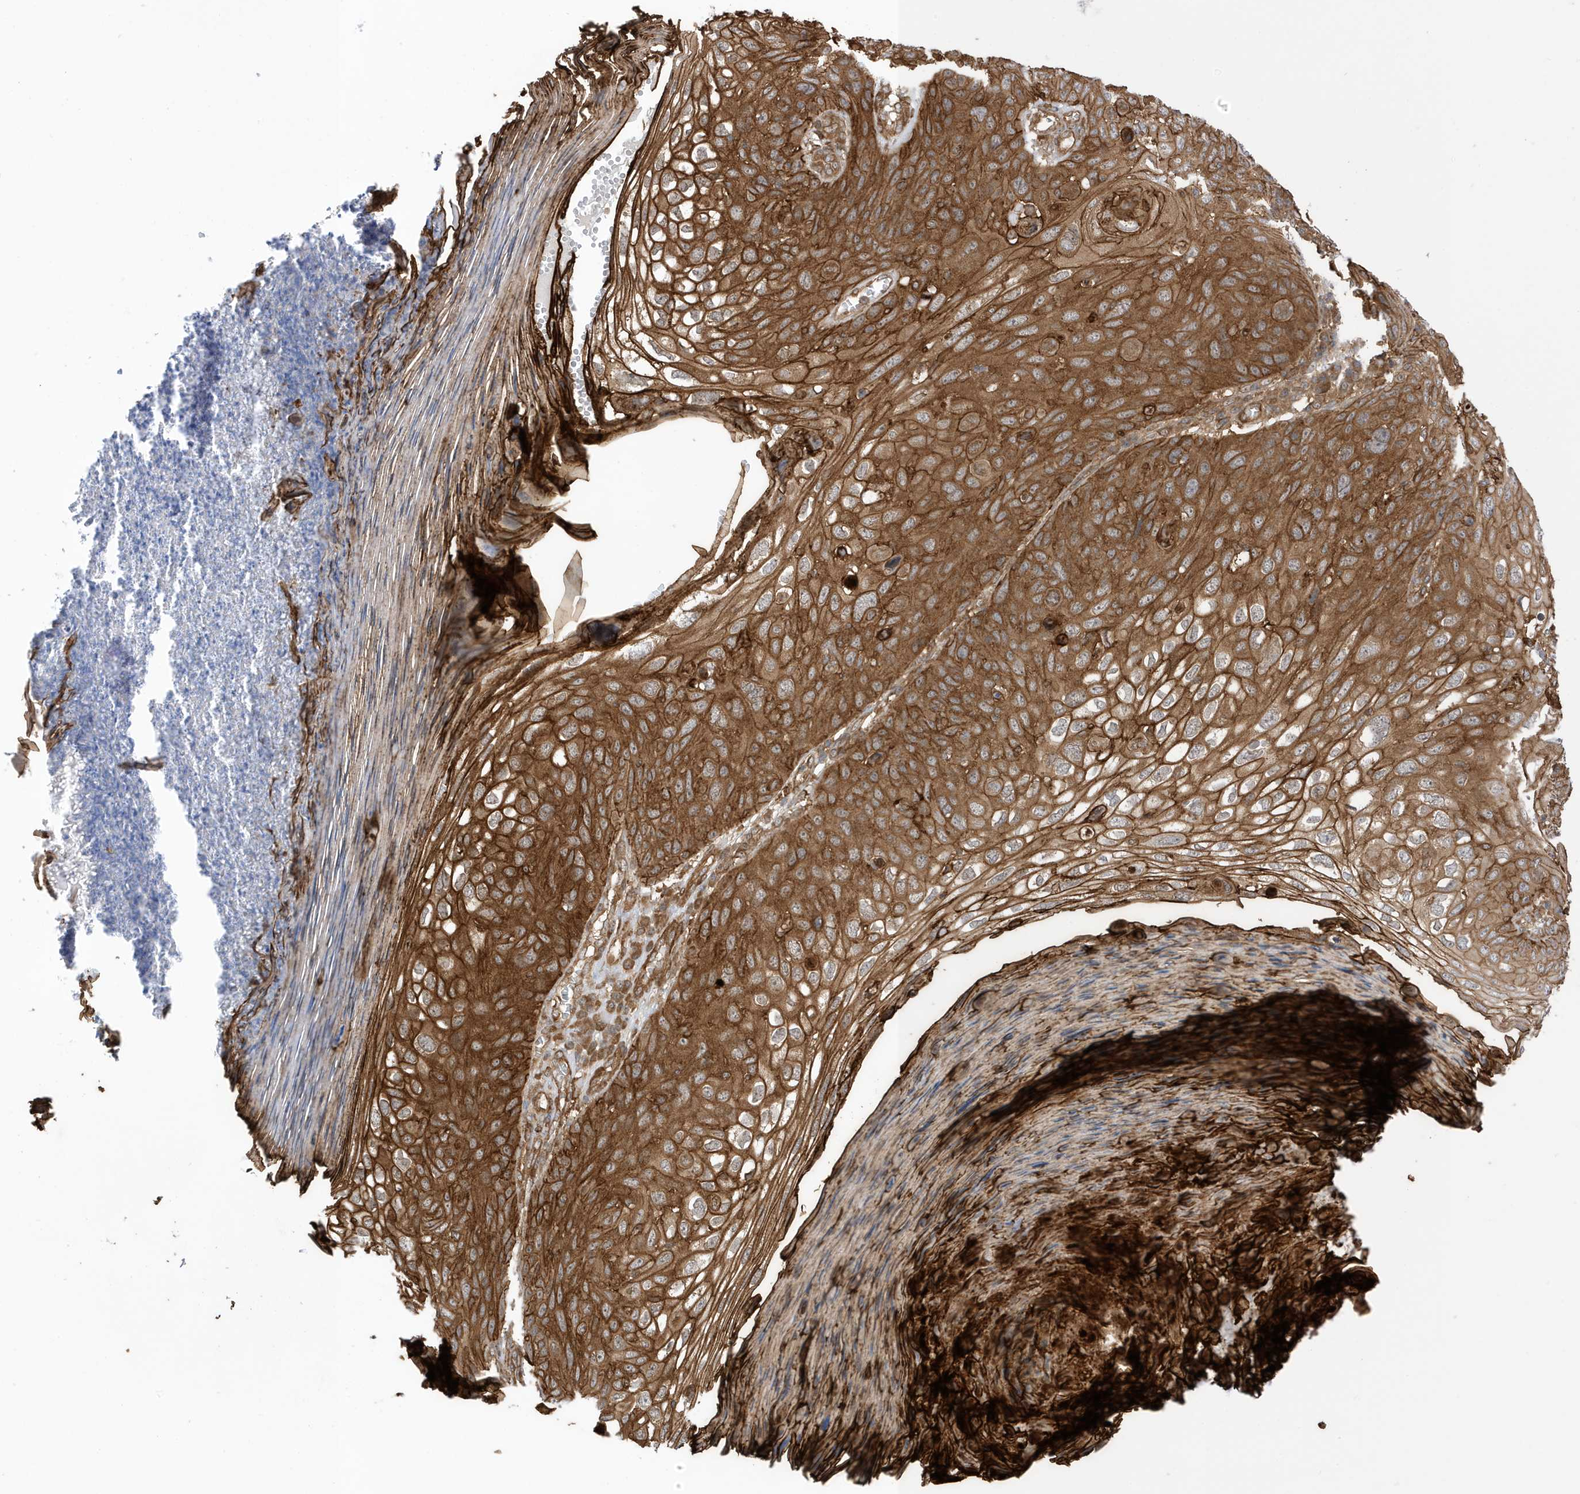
{"staining": {"intensity": "moderate", "quantity": ">75%", "location": "cytoplasmic/membranous"}, "tissue": "skin cancer", "cell_type": "Tumor cells", "image_type": "cancer", "snomed": [{"axis": "morphology", "description": "Squamous cell carcinoma, NOS"}, {"axis": "topography", "description": "Skin"}], "caption": "Protein expression analysis of human skin cancer (squamous cell carcinoma) reveals moderate cytoplasmic/membranous positivity in approximately >75% of tumor cells.", "gene": "CDC42EP3", "patient": {"sex": "female", "age": 90}}